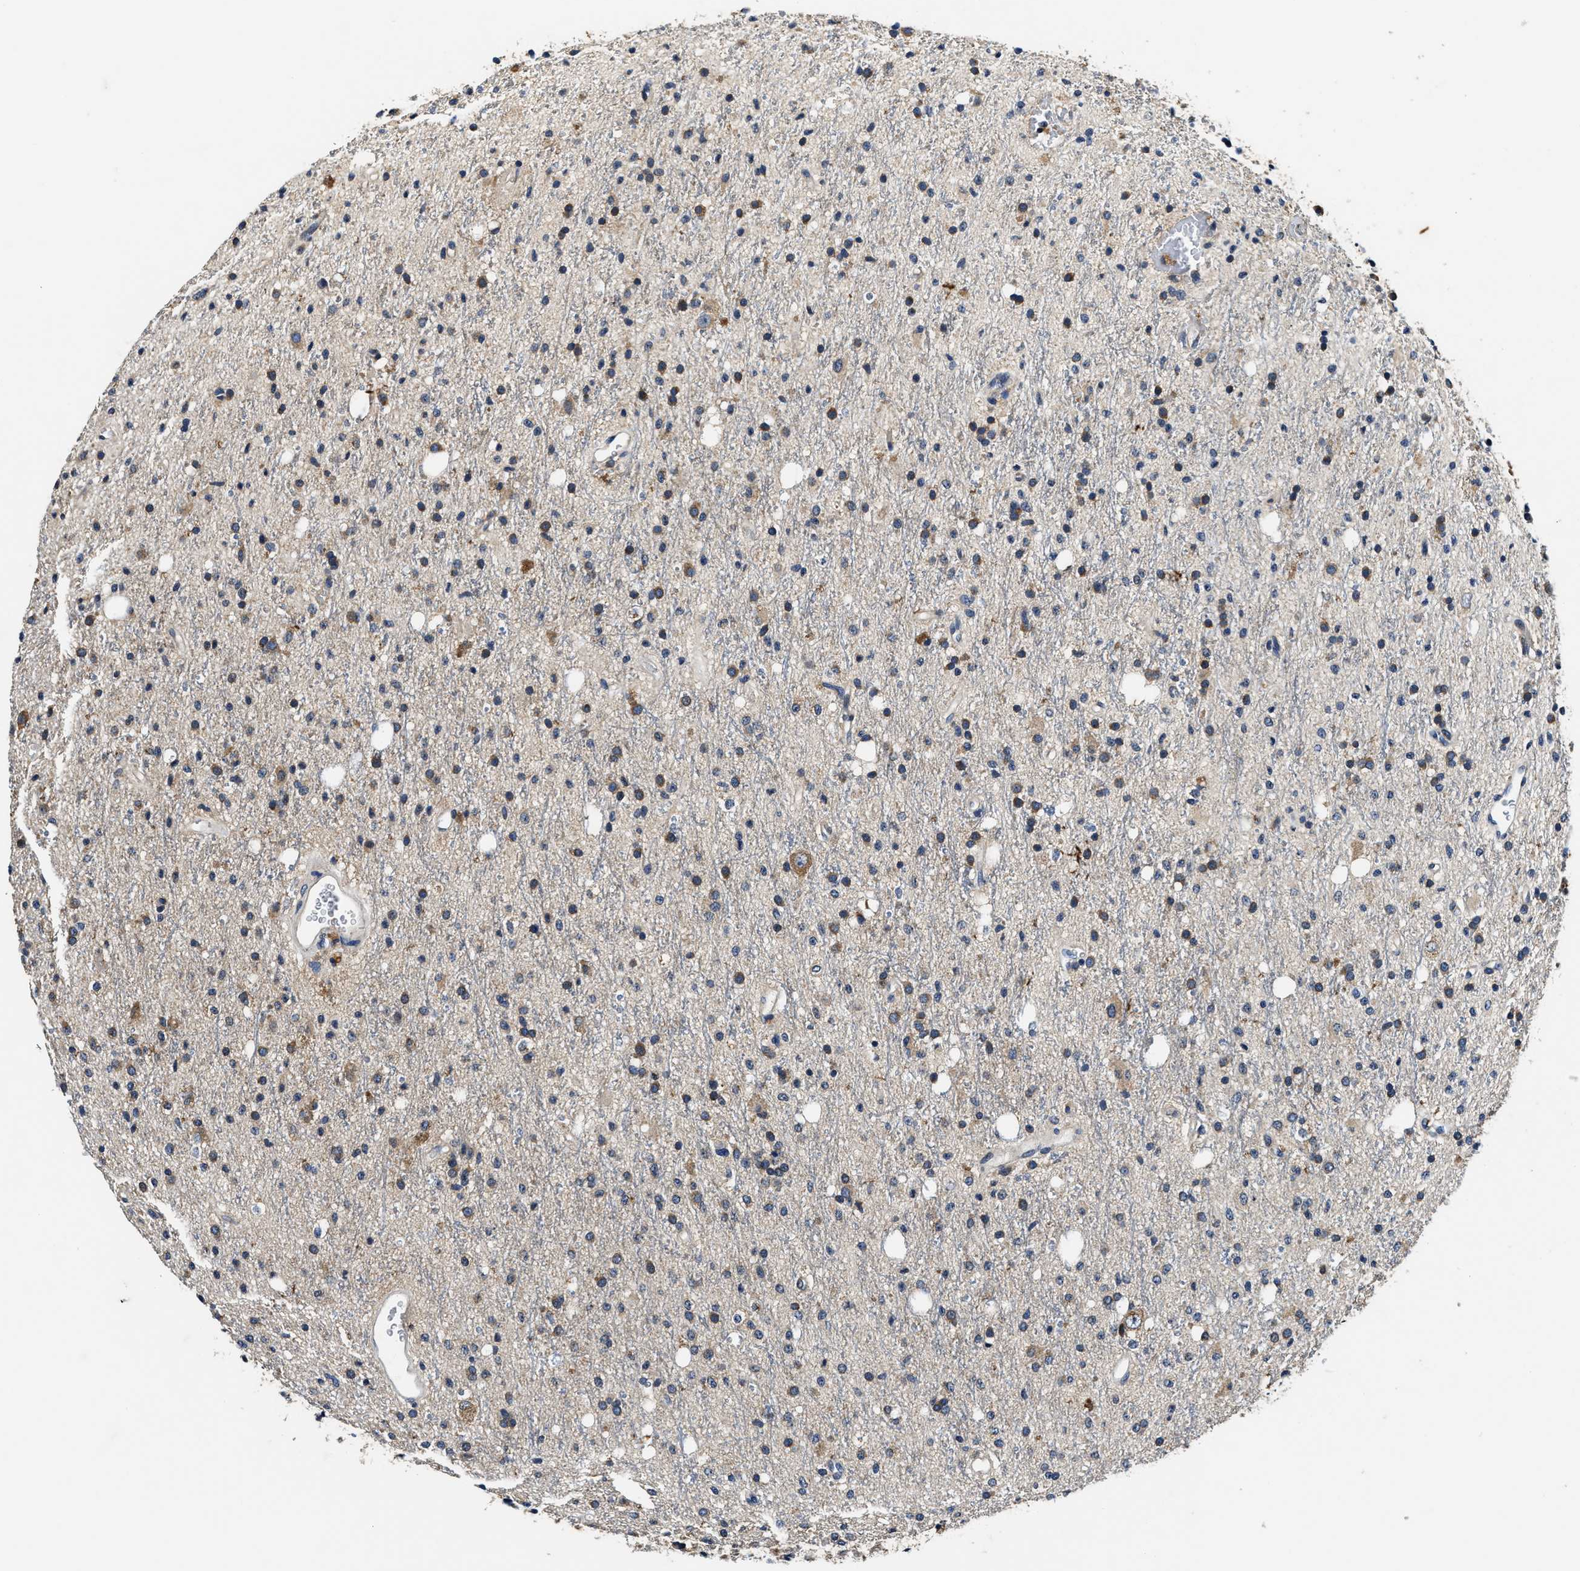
{"staining": {"intensity": "weak", "quantity": ">75%", "location": "cytoplasmic/membranous"}, "tissue": "glioma", "cell_type": "Tumor cells", "image_type": "cancer", "snomed": [{"axis": "morphology", "description": "Glioma, malignant, High grade"}, {"axis": "topography", "description": "Brain"}], "caption": "About >75% of tumor cells in malignant glioma (high-grade) show weak cytoplasmic/membranous protein expression as visualized by brown immunohistochemical staining.", "gene": "PI4KB", "patient": {"sex": "male", "age": 47}}